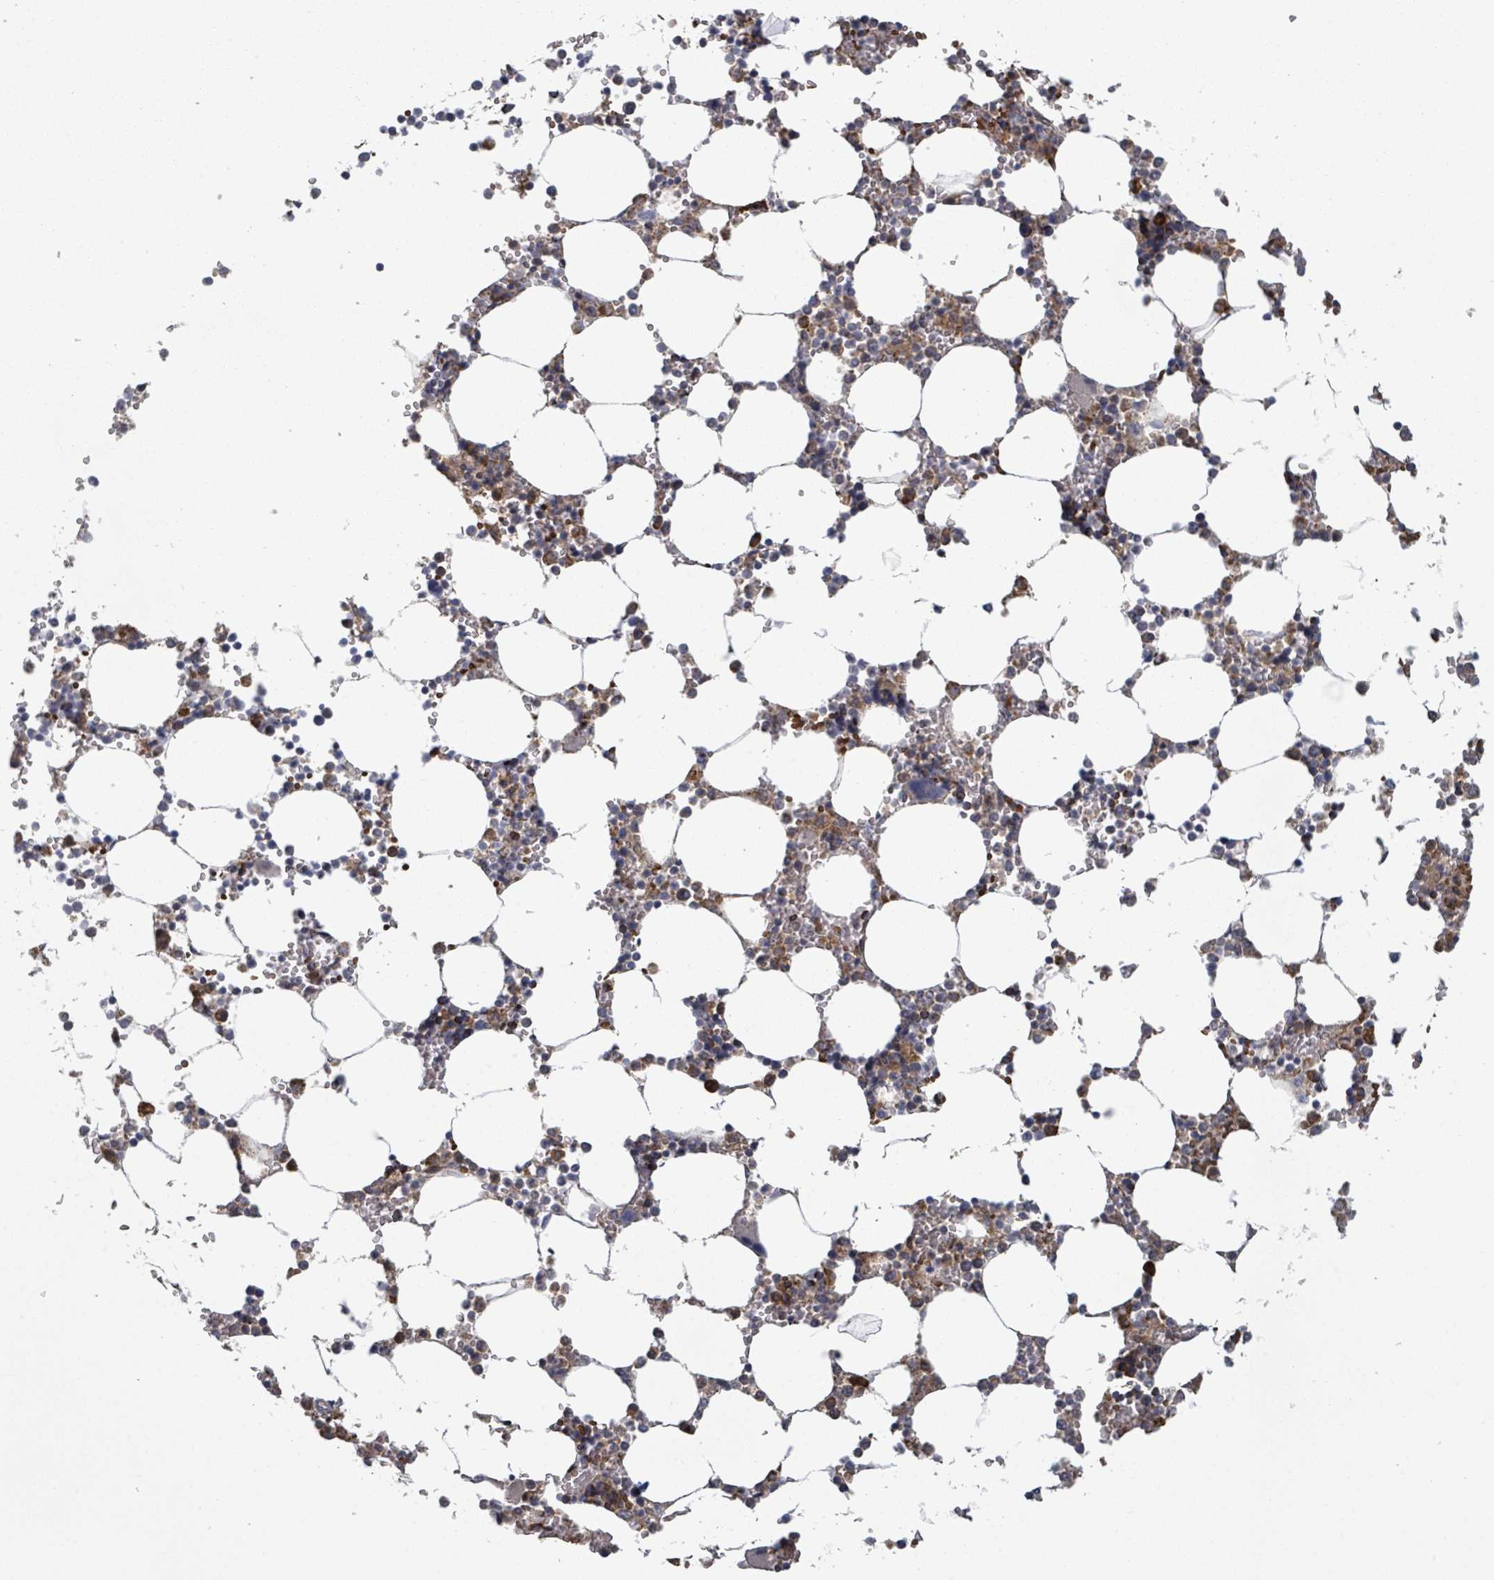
{"staining": {"intensity": "moderate", "quantity": "25%-75%", "location": "cytoplasmic/membranous"}, "tissue": "bone marrow", "cell_type": "Hematopoietic cells", "image_type": "normal", "snomed": [{"axis": "morphology", "description": "Normal tissue, NOS"}, {"axis": "topography", "description": "Bone marrow"}], "caption": "Bone marrow stained for a protein displays moderate cytoplasmic/membranous positivity in hematopoietic cells. The protein of interest is shown in brown color, while the nuclei are stained blue.", "gene": "SHROOM2", "patient": {"sex": "male", "age": 64}}